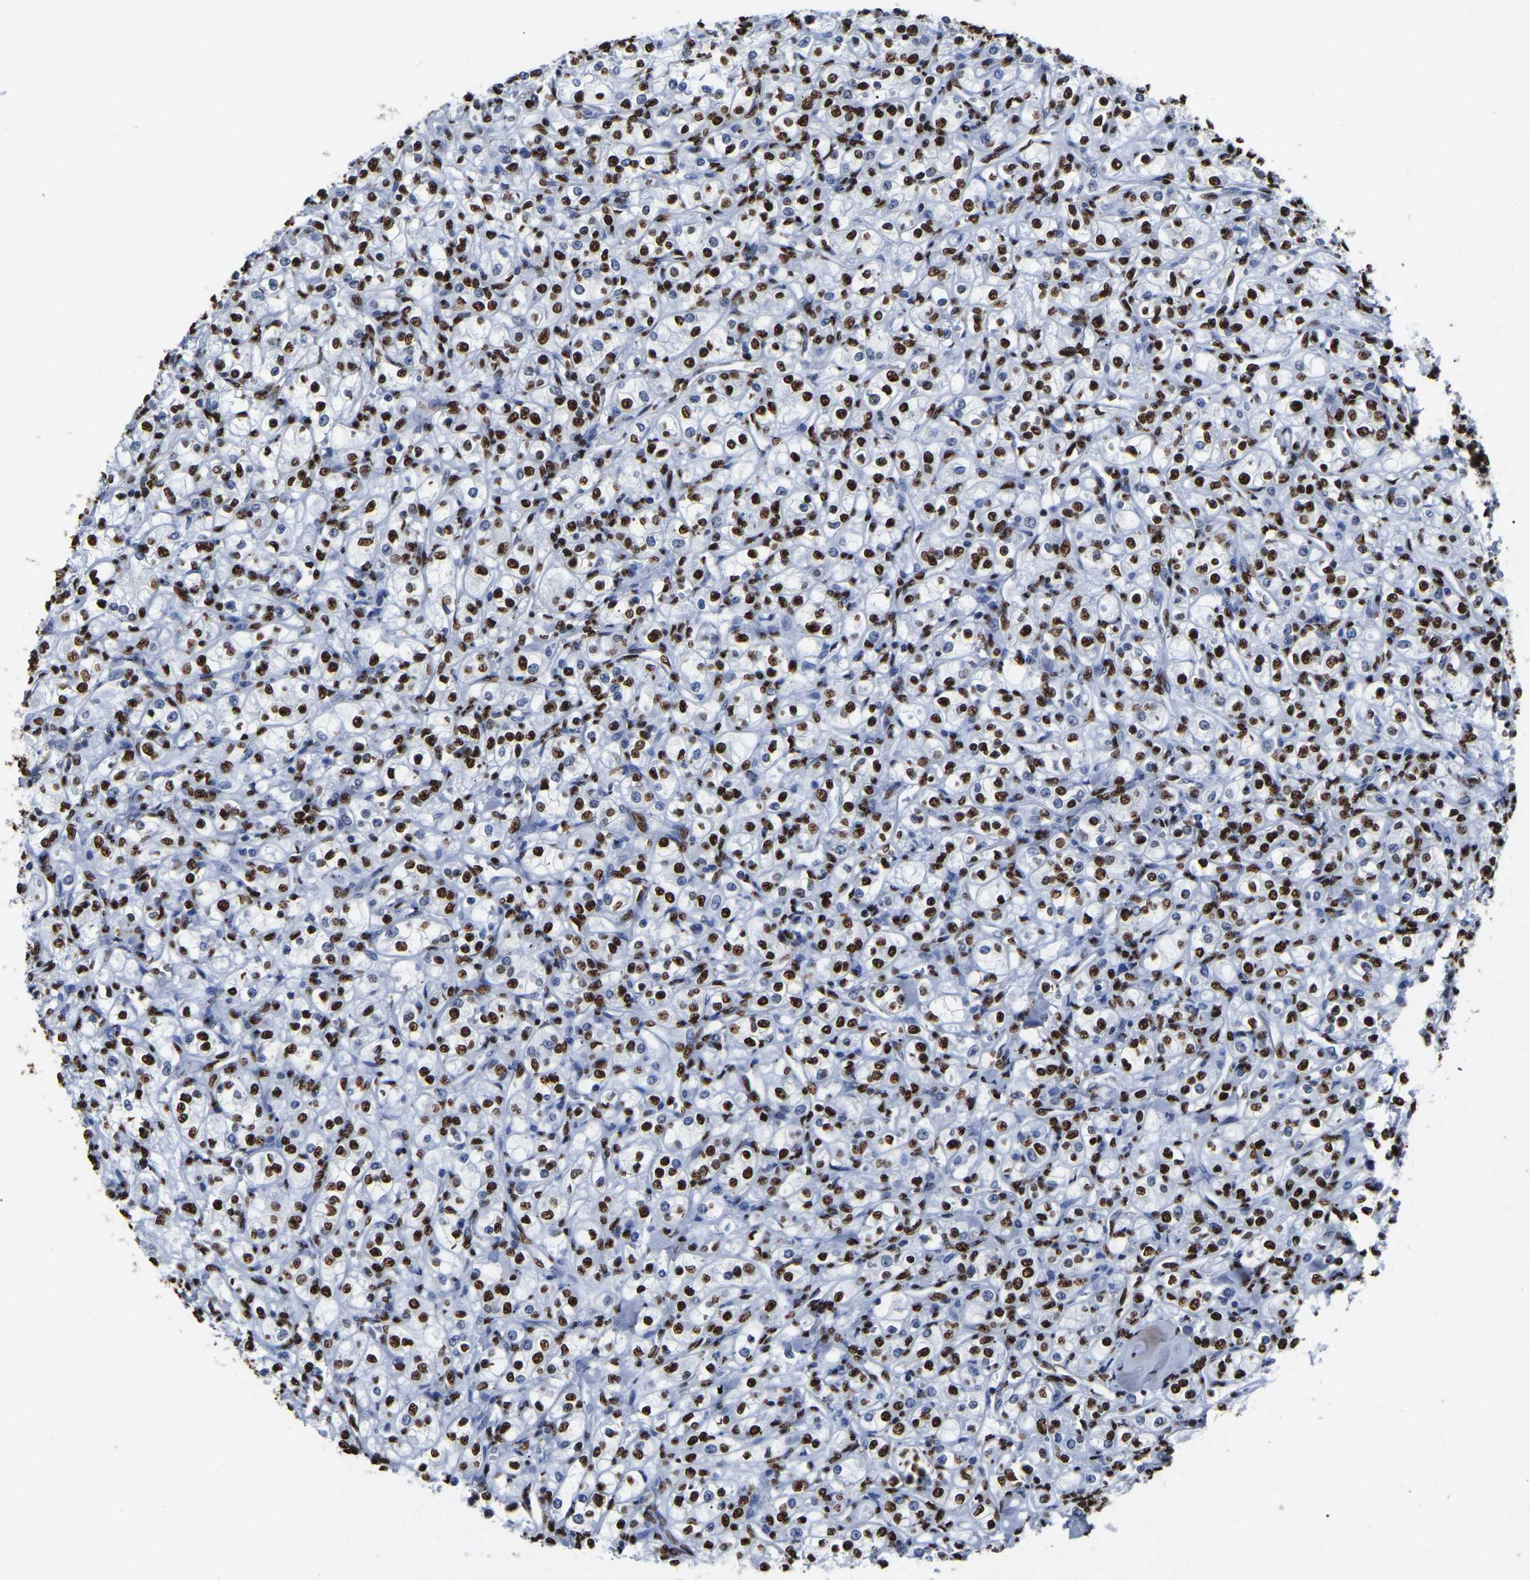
{"staining": {"intensity": "strong", "quantity": ">75%", "location": "nuclear"}, "tissue": "renal cancer", "cell_type": "Tumor cells", "image_type": "cancer", "snomed": [{"axis": "morphology", "description": "Adenocarcinoma, NOS"}, {"axis": "topography", "description": "Kidney"}], "caption": "IHC of human renal cancer (adenocarcinoma) displays high levels of strong nuclear expression in approximately >75% of tumor cells.", "gene": "RBL2", "patient": {"sex": "male", "age": 77}}